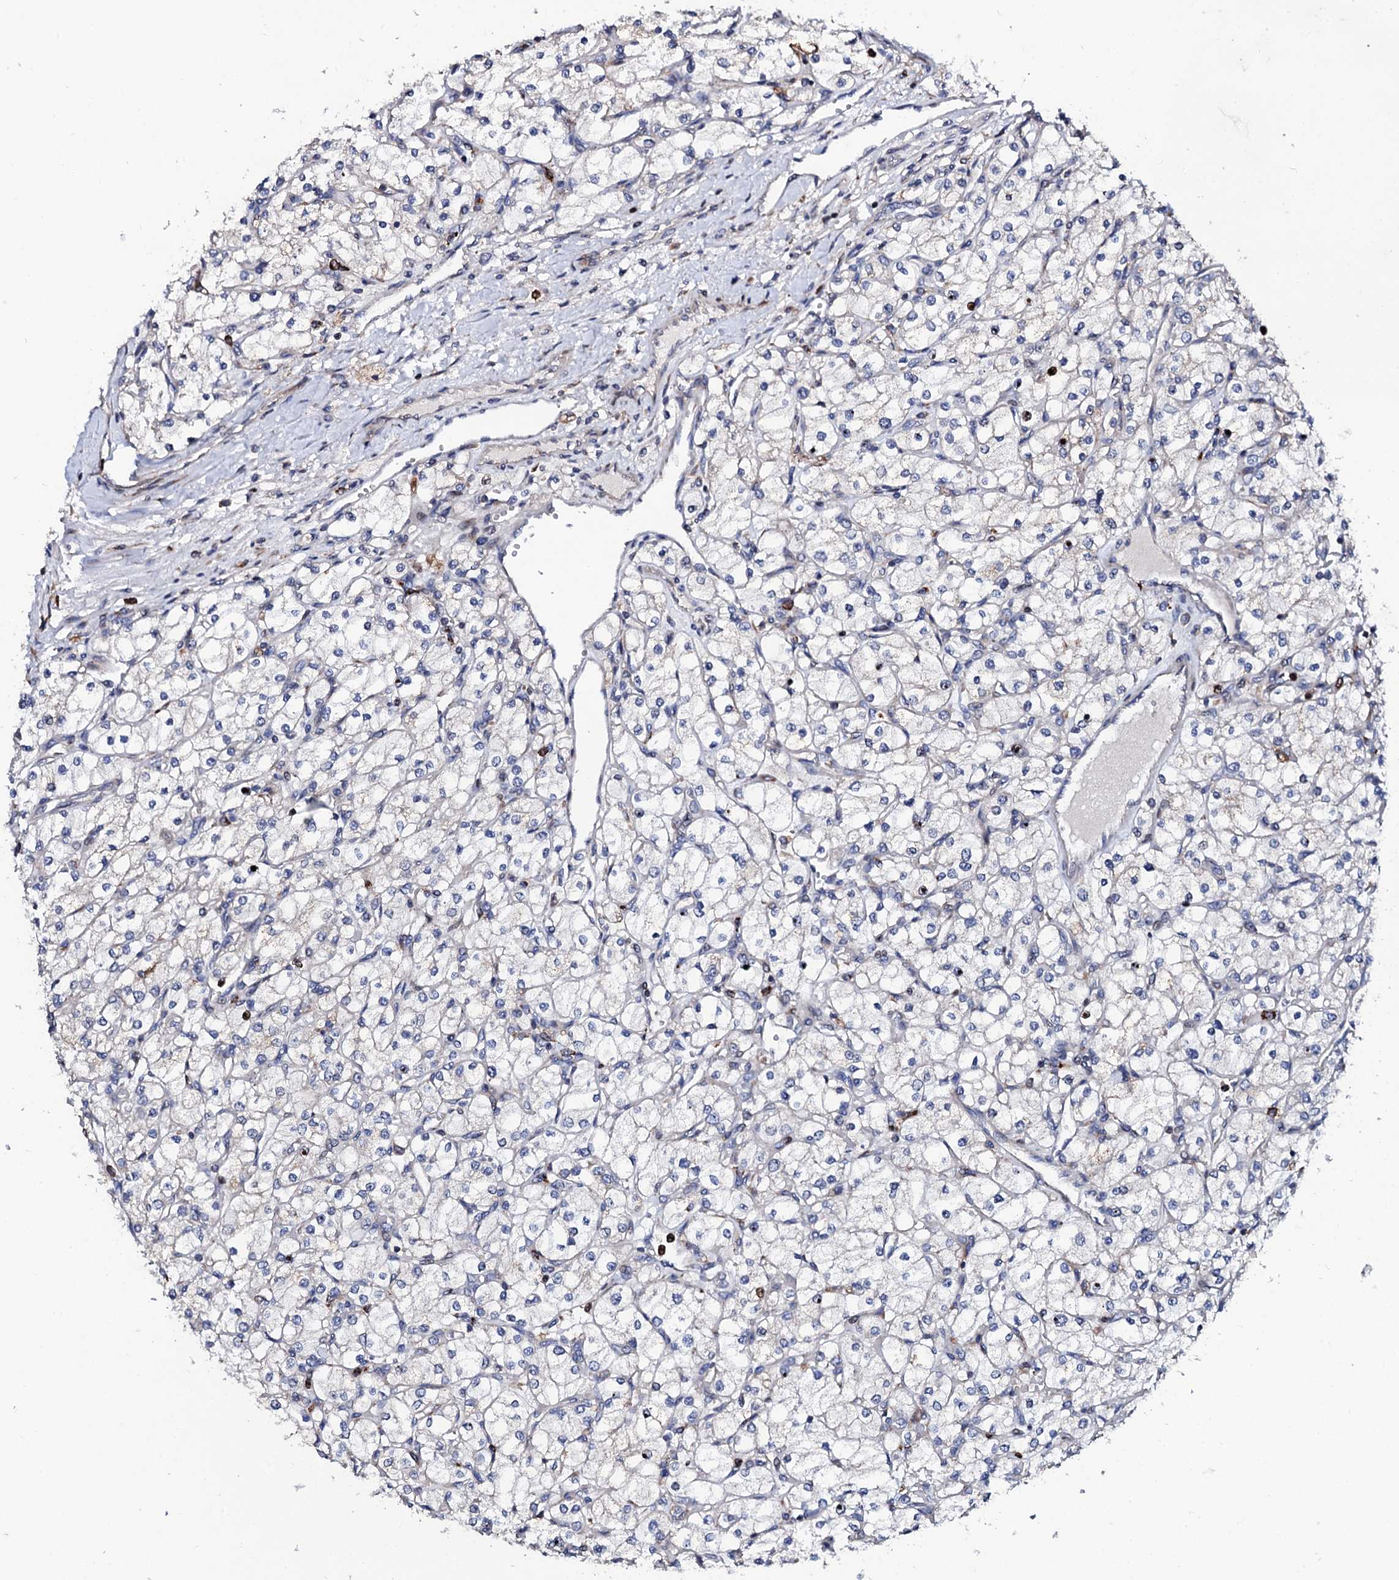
{"staining": {"intensity": "negative", "quantity": "none", "location": "none"}, "tissue": "renal cancer", "cell_type": "Tumor cells", "image_type": "cancer", "snomed": [{"axis": "morphology", "description": "Adenocarcinoma, NOS"}, {"axis": "topography", "description": "Kidney"}], "caption": "DAB (3,3'-diaminobenzidine) immunohistochemical staining of human renal adenocarcinoma shows no significant positivity in tumor cells.", "gene": "TCIRG1", "patient": {"sex": "male", "age": 80}}